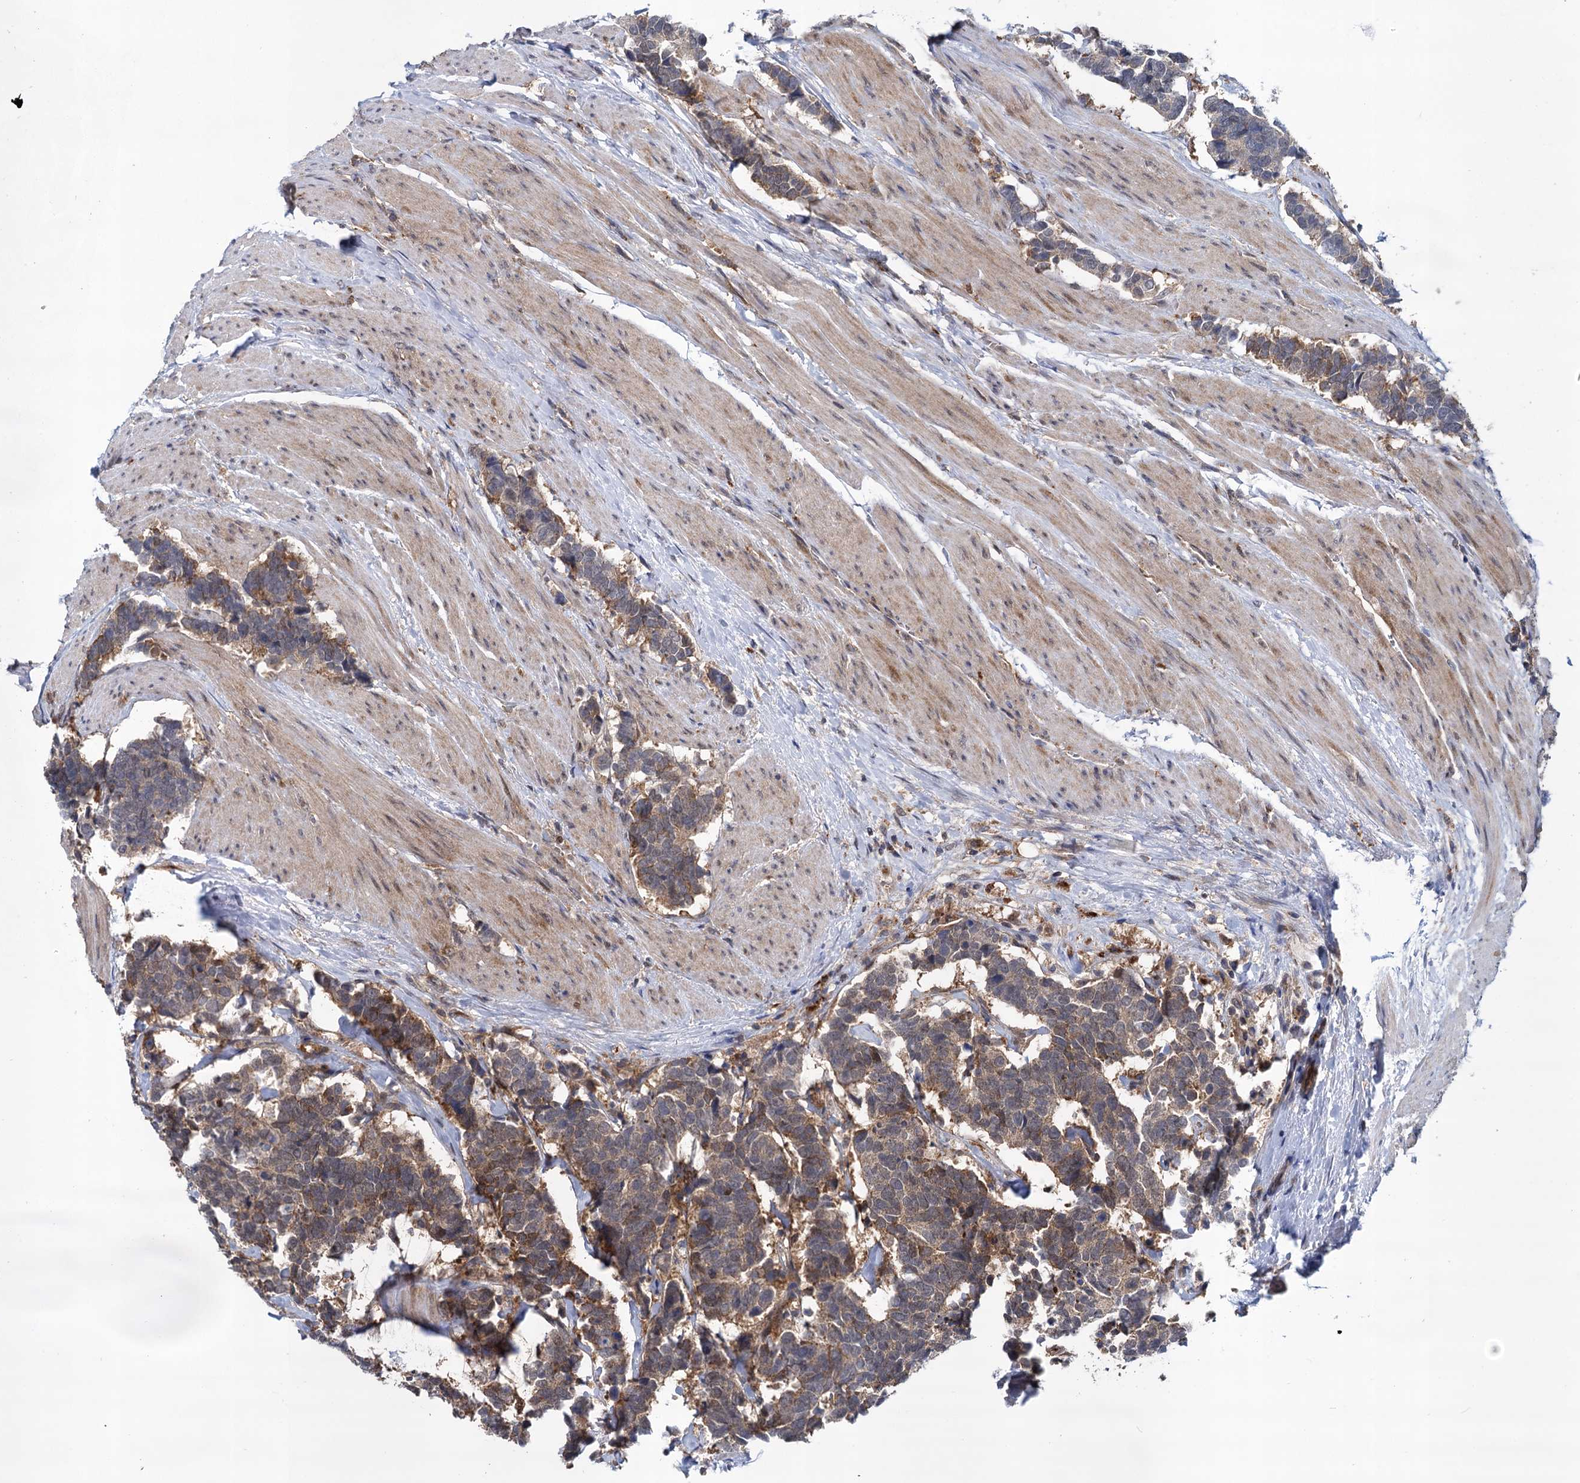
{"staining": {"intensity": "weak", "quantity": ">75%", "location": "cytoplasmic/membranous"}, "tissue": "carcinoid", "cell_type": "Tumor cells", "image_type": "cancer", "snomed": [{"axis": "morphology", "description": "Carcinoma, NOS"}, {"axis": "morphology", "description": "Carcinoid, malignant, NOS"}, {"axis": "topography", "description": "Urinary bladder"}], "caption": "Protein expression by immunohistochemistry shows weak cytoplasmic/membranous staining in about >75% of tumor cells in malignant carcinoid.", "gene": "GLO1", "patient": {"sex": "male", "age": 57}}